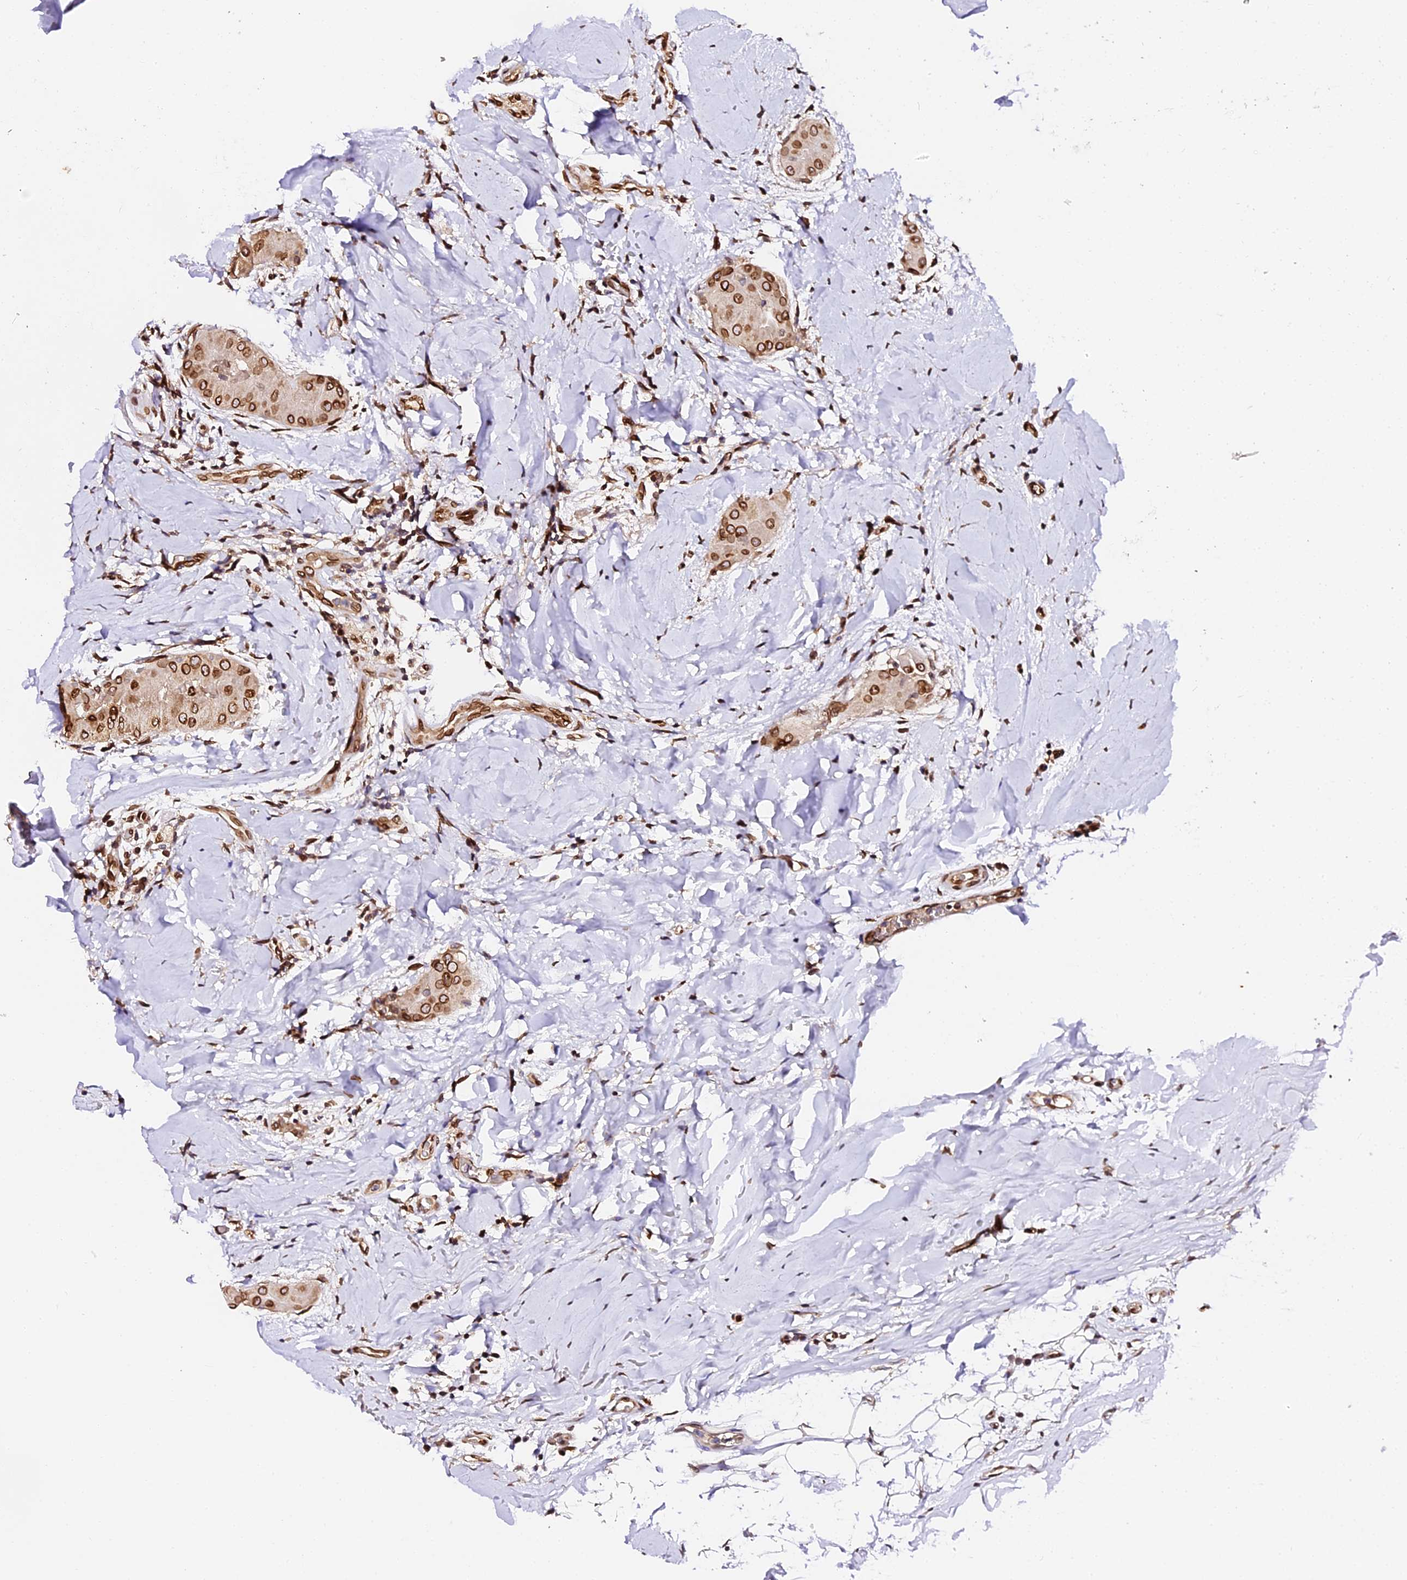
{"staining": {"intensity": "strong", "quantity": ">75%", "location": "cytoplasmic/membranous,nuclear"}, "tissue": "thyroid cancer", "cell_type": "Tumor cells", "image_type": "cancer", "snomed": [{"axis": "morphology", "description": "Papillary adenocarcinoma, NOS"}, {"axis": "topography", "description": "Thyroid gland"}], "caption": "Approximately >75% of tumor cells in papillary adenocarcinoma (thyroid) show strong cytoplasmic/membranous and nuclear protein positivity as visualized by brown immunohistochemical staining.", "gene": "ANAPC5", "patient": {"sex": "male", "age": 33}}